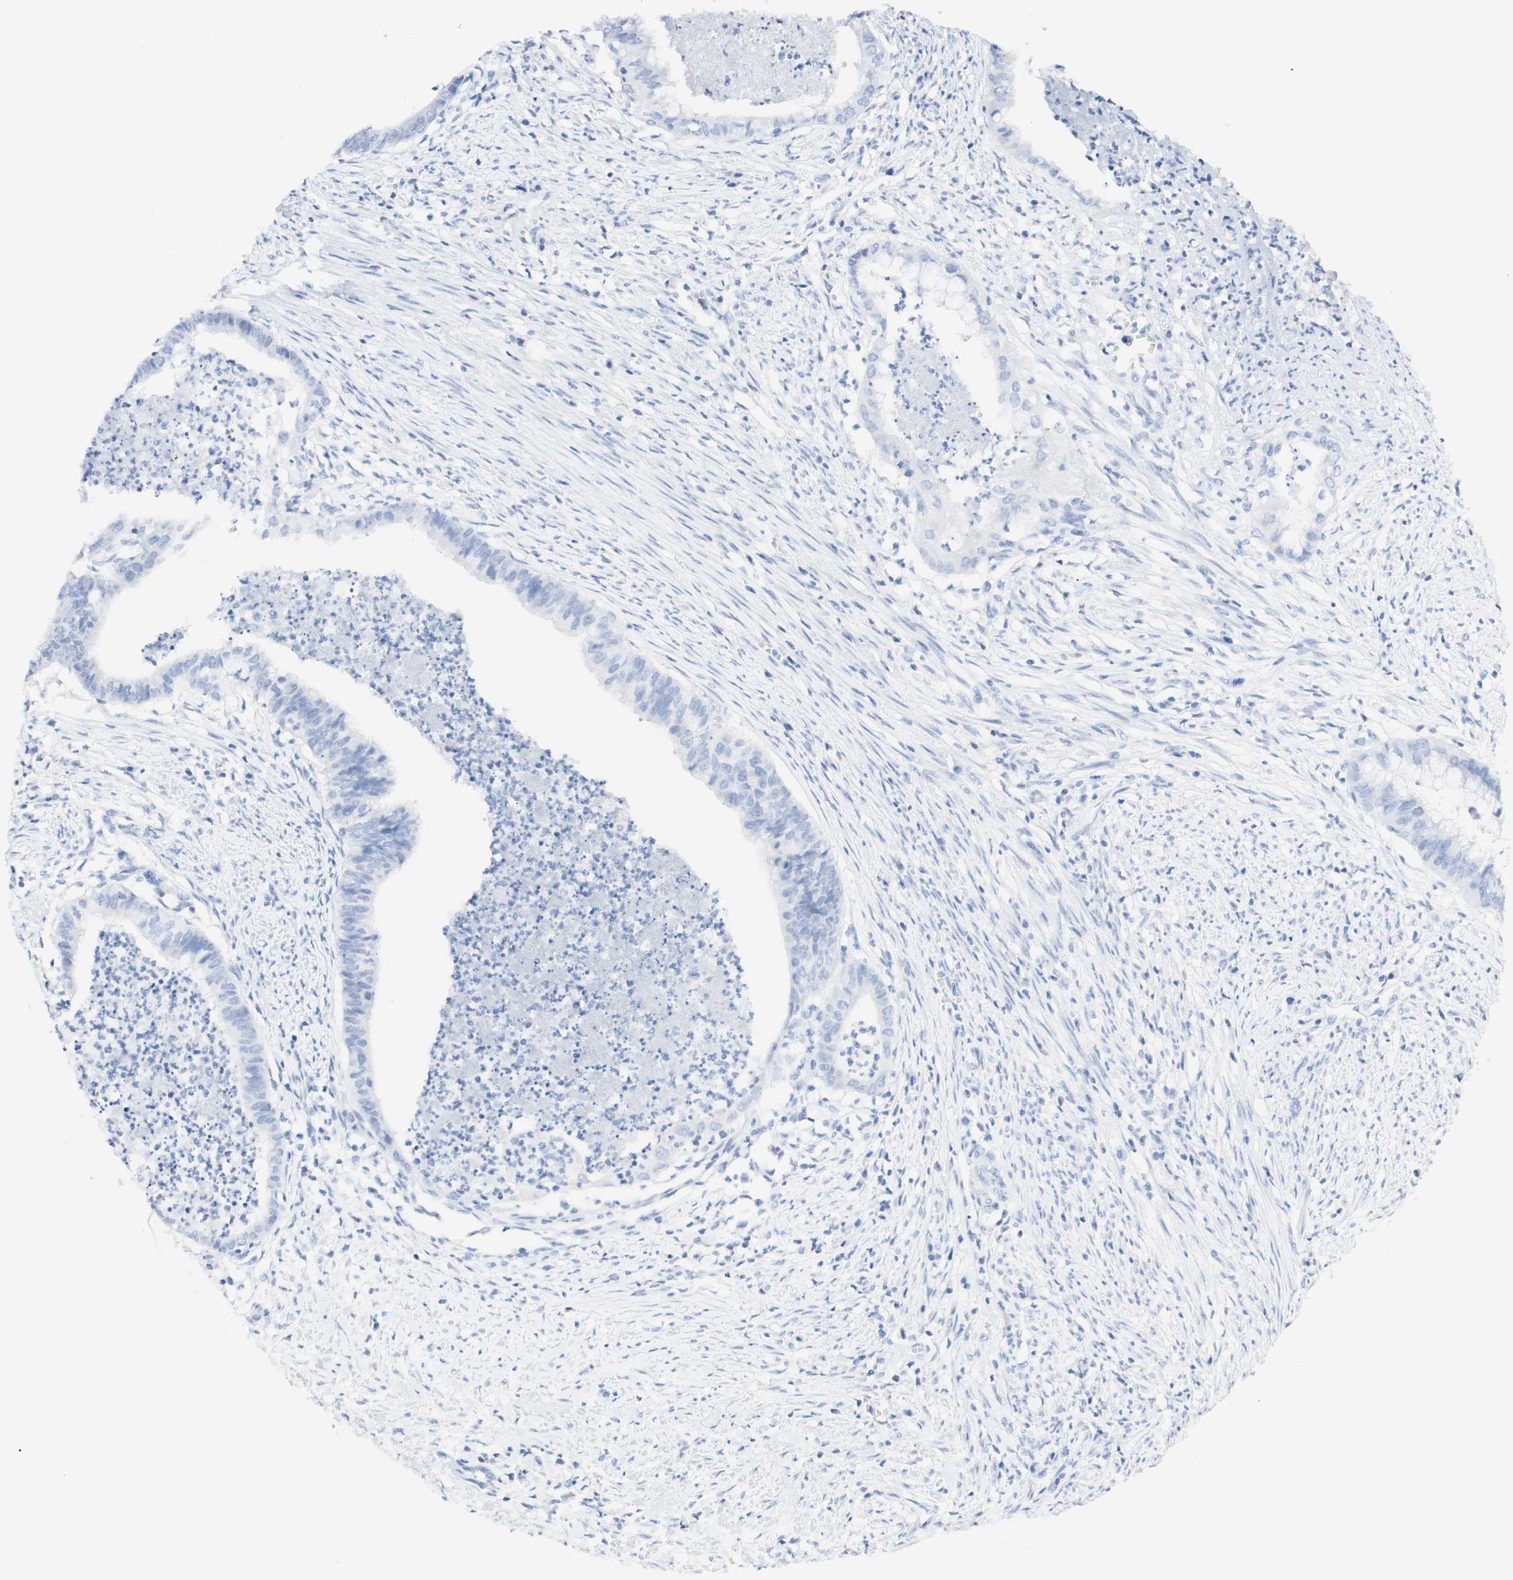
{"staining": {"intensity": "negative", "quantity": "none", "location": "none"}, "tissue": "endometrial cancer", "cell_type": "Tumor cells", "image_type": "cancer", "snomed": [{"axis": "morphology", "description": "Necrosis, NOS"}, {"axis": "morphology", "description": "Adenocarcinoma, NOS"}, {"axis": "topography", "description": "Endometrium"}], "caption": "A photomicrograph of endometrial cancer stained for a protein reveals no brown staining in tumor cells.", "gene": "TPO", "patient": {"sex": "female", "age": 79}}